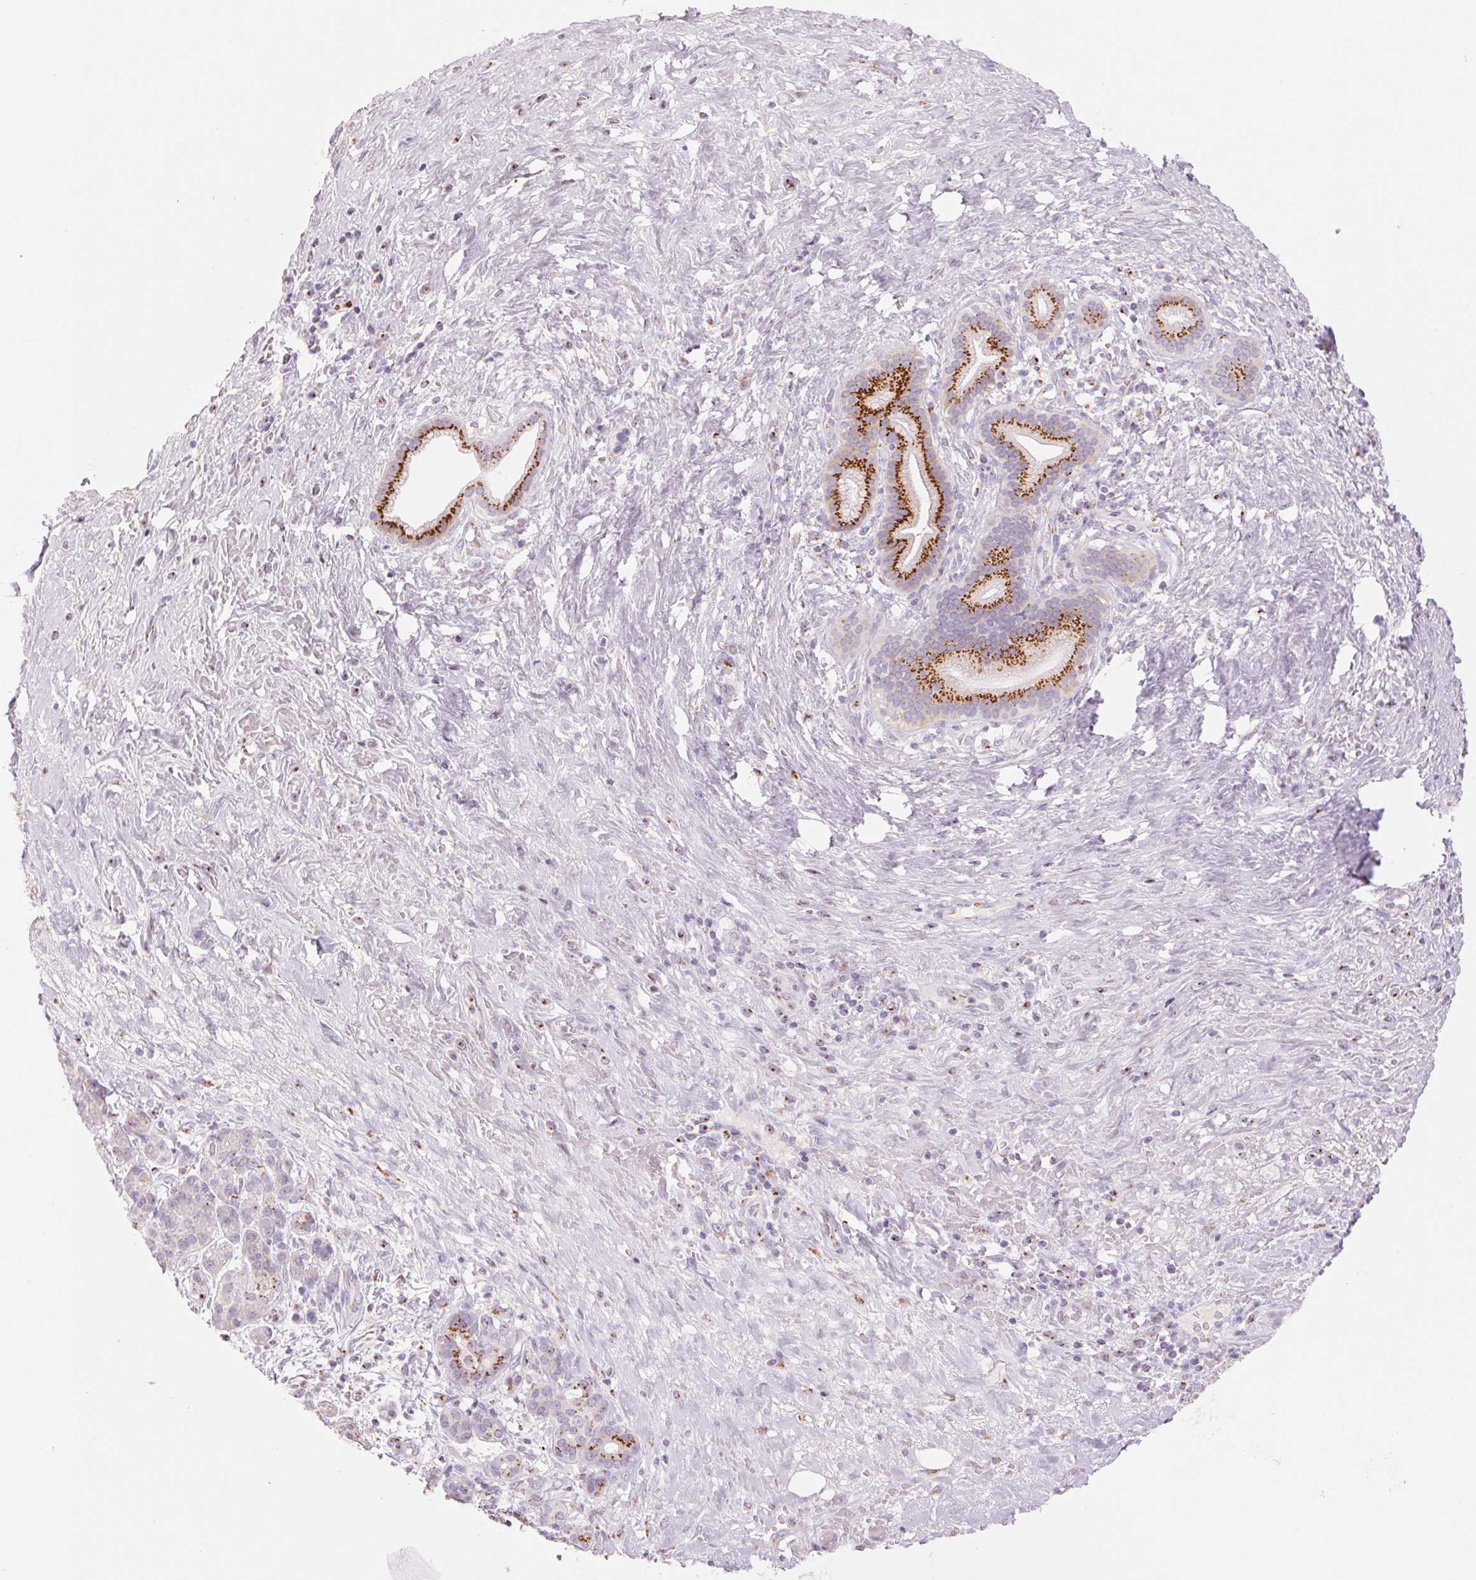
{"staining": {"intensity": "strong", "quantity": ">75%", "location": "cytoplasmic/membranous"}, "tissue": "pancreatic cancer", "cell_type": "Tumor cells", "image_type": "cancer", "snomed": [{"axis": "morphology", "description": "Adenocarcinoma, NOS"}, {"axis": "topography", "description": "Pancreas"}], "caption": "Brown immunohistochemical staining in adenocarcinoma (pancreatic) demonstrates strong cytoplasmic/membranous staining in about >75% of tumor cells.", "gene": "GALNT7", "patient": {"sex": "male", "age": 44}}